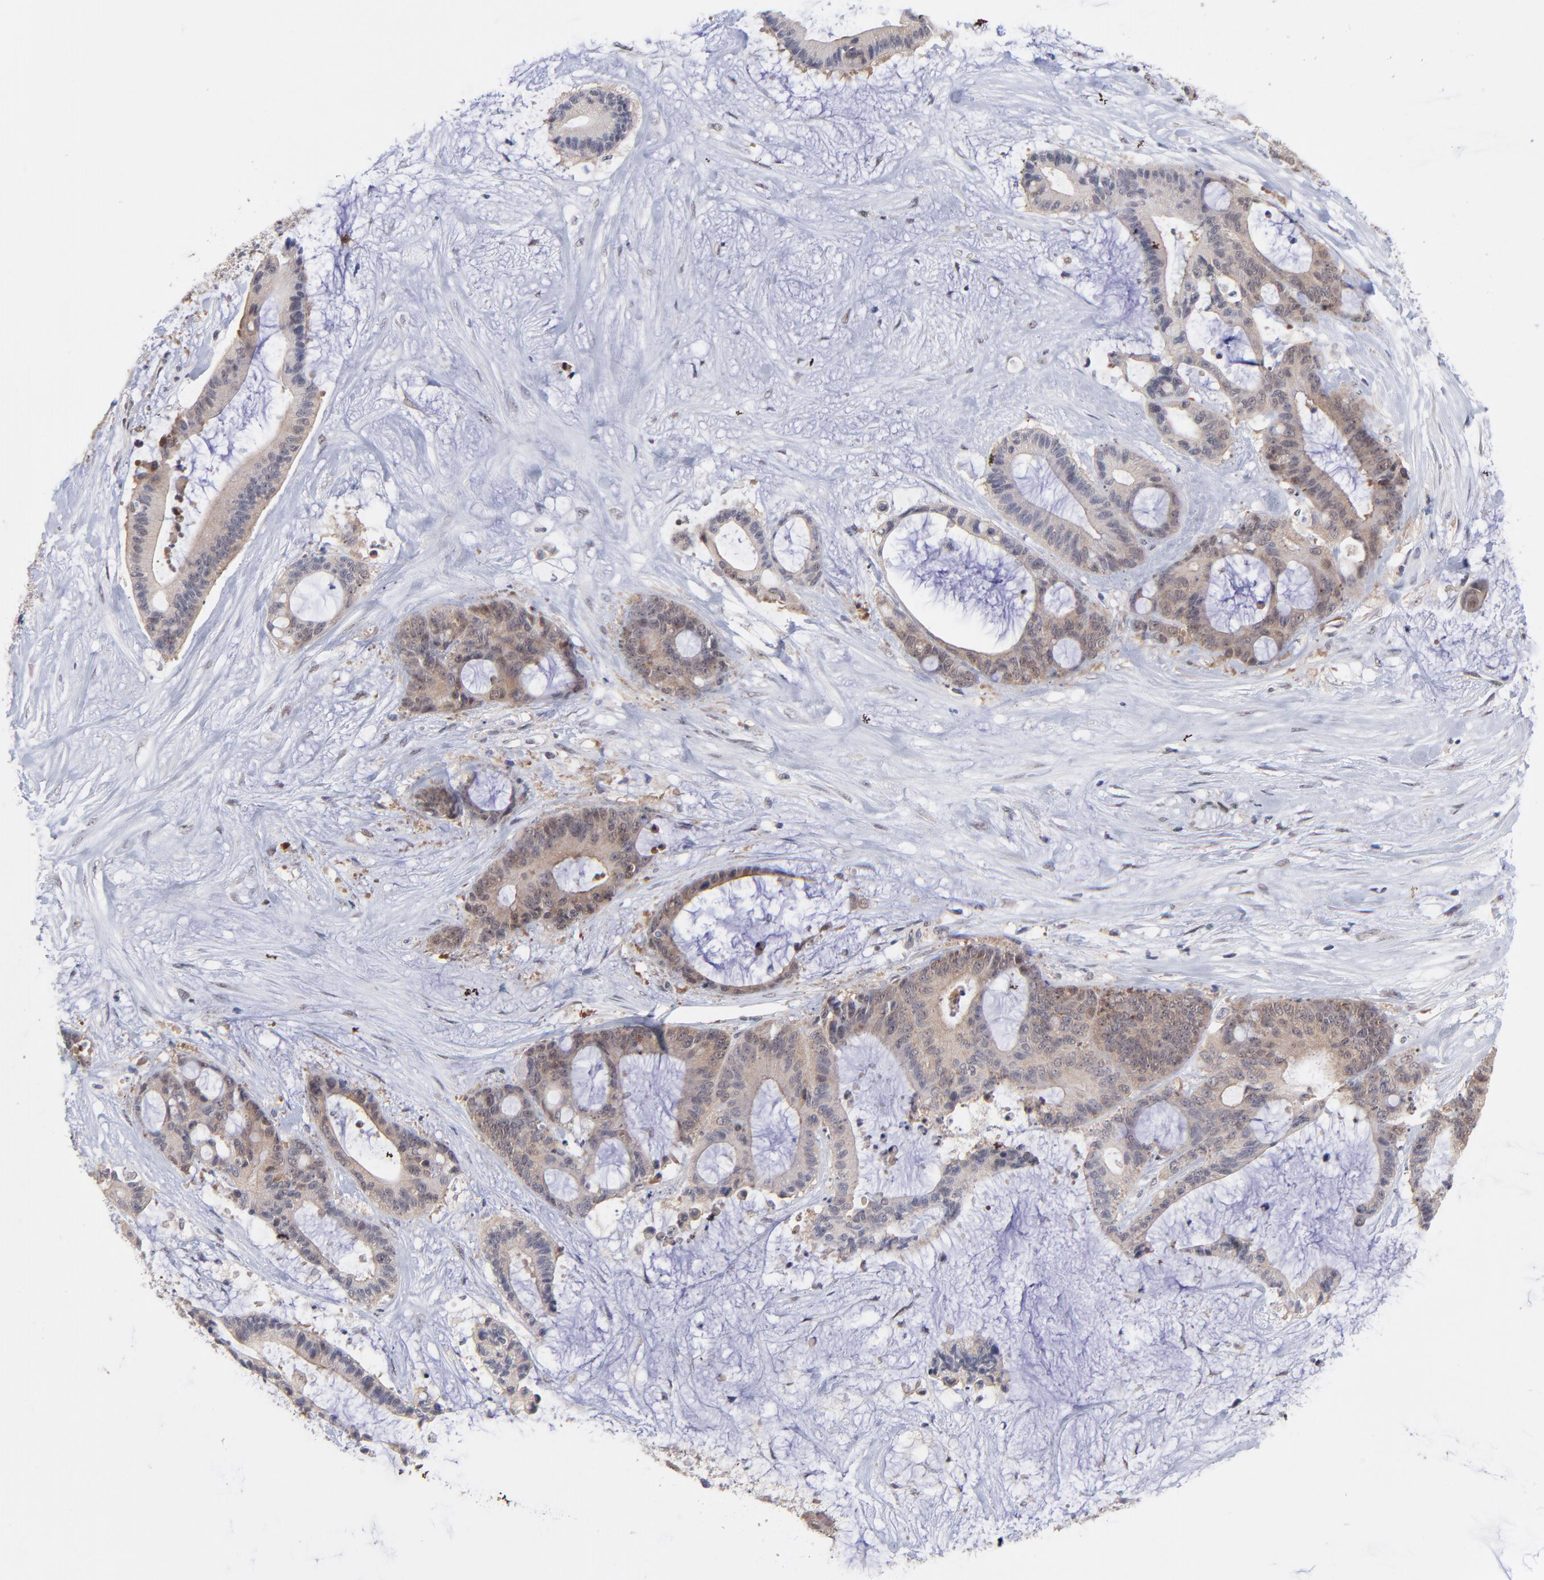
{"staining": {"intensity": "weak", "quantity": ">75%", "location": "cytoplasmic/membranous"}, "tissue": "liver cancer", "cell_type": "Tumor cells", "image_type": "cancer", "snomed": [{"axis": "morphology", "description": "Cholangiocarcinoma"}, {"axis": "topography", "description": "Liver"}], "caption": "Liver cancer stained for a protein shows weak cytoplasmic/membranous positivity in tumor cells.", "gene": "UBE2E3", "patient": {"sex": "female", "age": 73}}